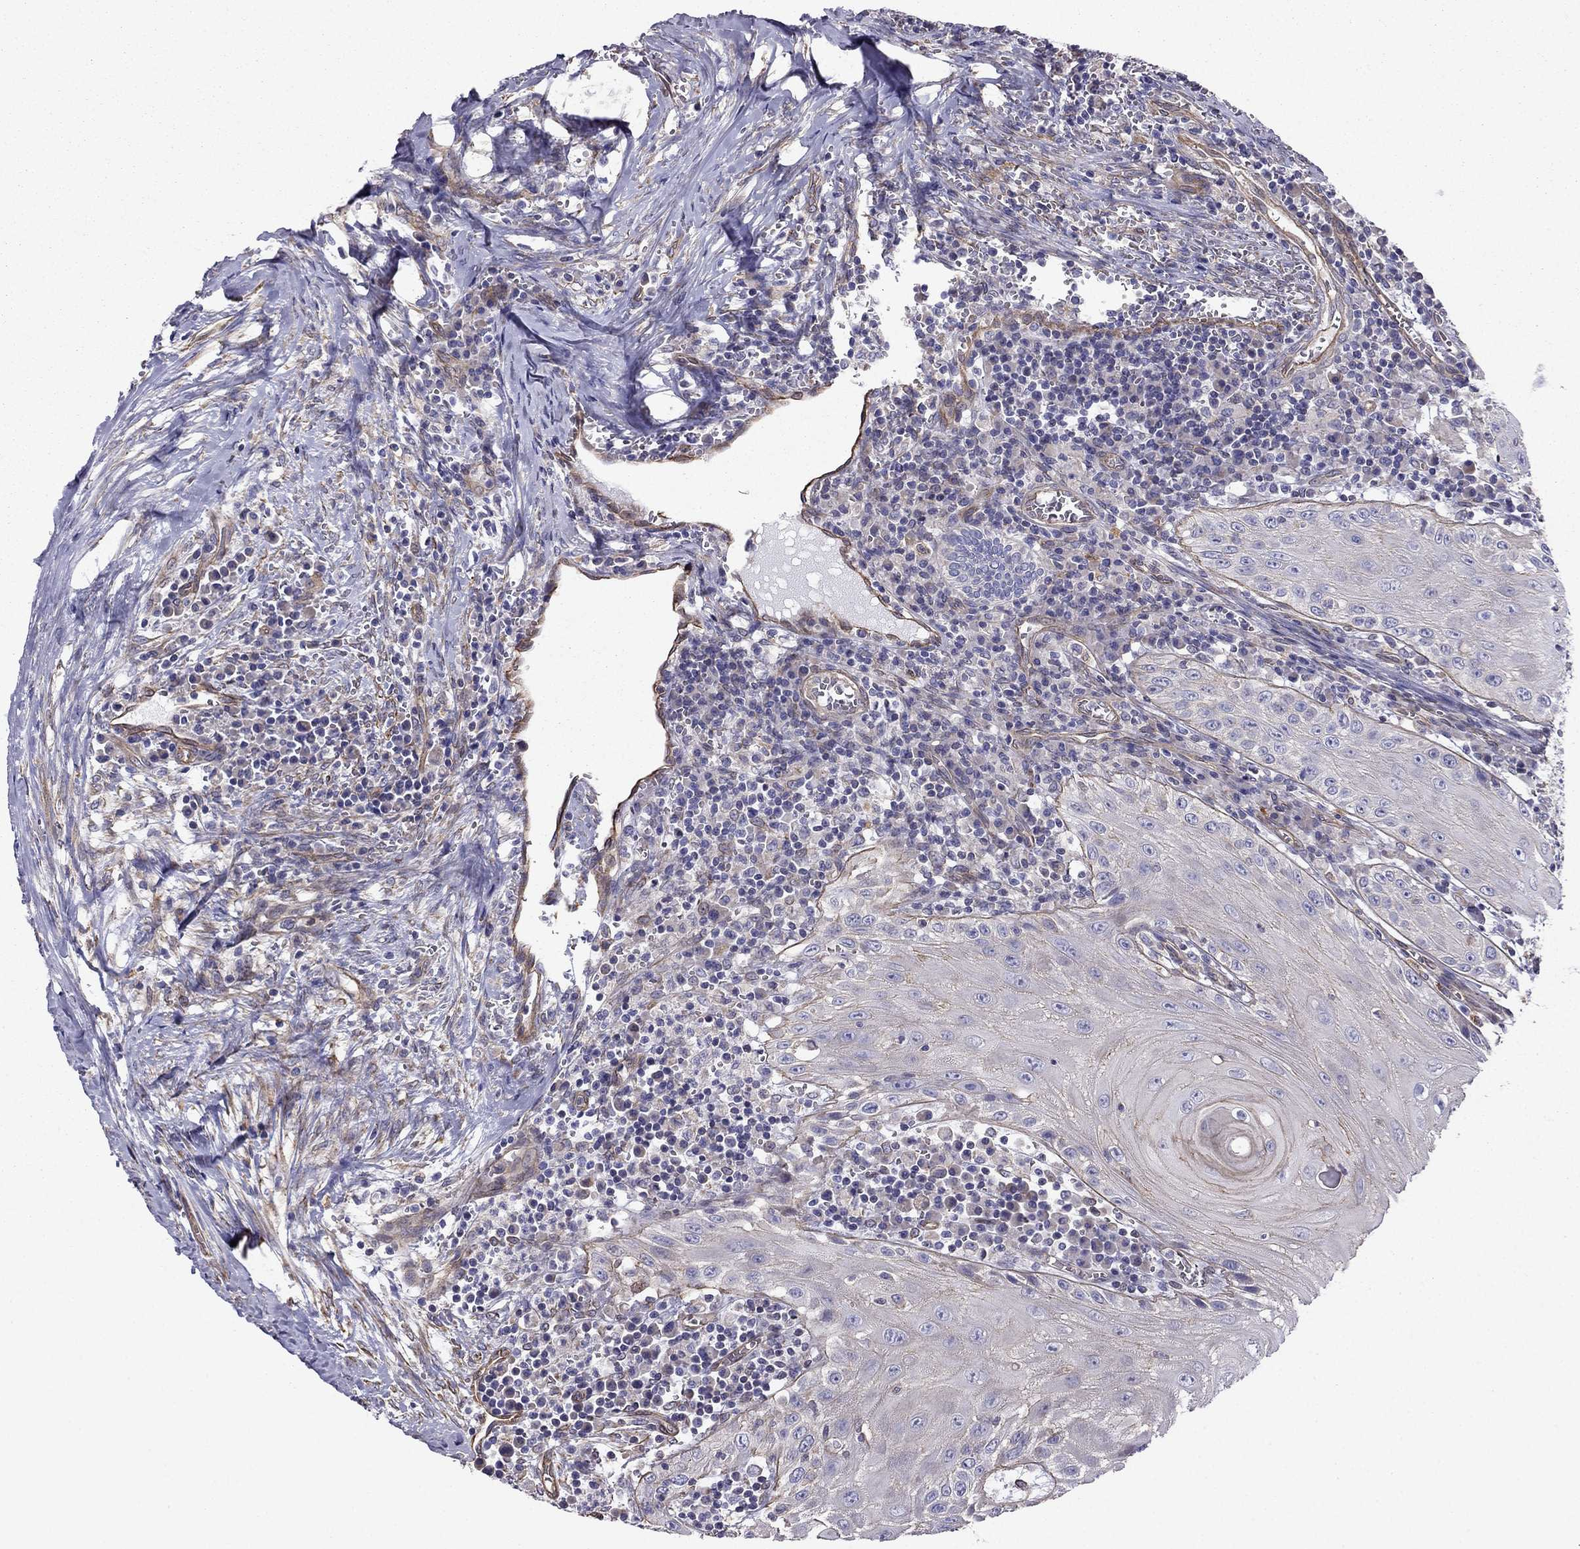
{"staining": {"intensity": "moderate", "quantity": "<25%", "location": "cytoplasmic/membranous"}, "tissue": "head and neck cancer", "cell_type": "Tumor cells", "image_type": "cancer", "snomed": [{"axis": "morphology", "description": "Squamous cell carcinoma, NOS"}, {"axis": "topography", "description": "Oral tissue"}, {"axis": "topography", "description": "Head-Neck"}], "caption": "Immunohistochemistry (IHC) staining of head and neck squamous cell carcinoma, which exhibits low levels of moderate cytoplasmic/membranous staining in about <25% of tumor cells indicating moderate cytoplasmic/membranous protein expression. The staining was performed using DAB (3,3'-diaminobenzidine) (brown) for protein detection and nuclei were counterstained in hematoxylin (blue).", "gene": "ENOX1", "patient": {"sex": "male", "age": 58}}